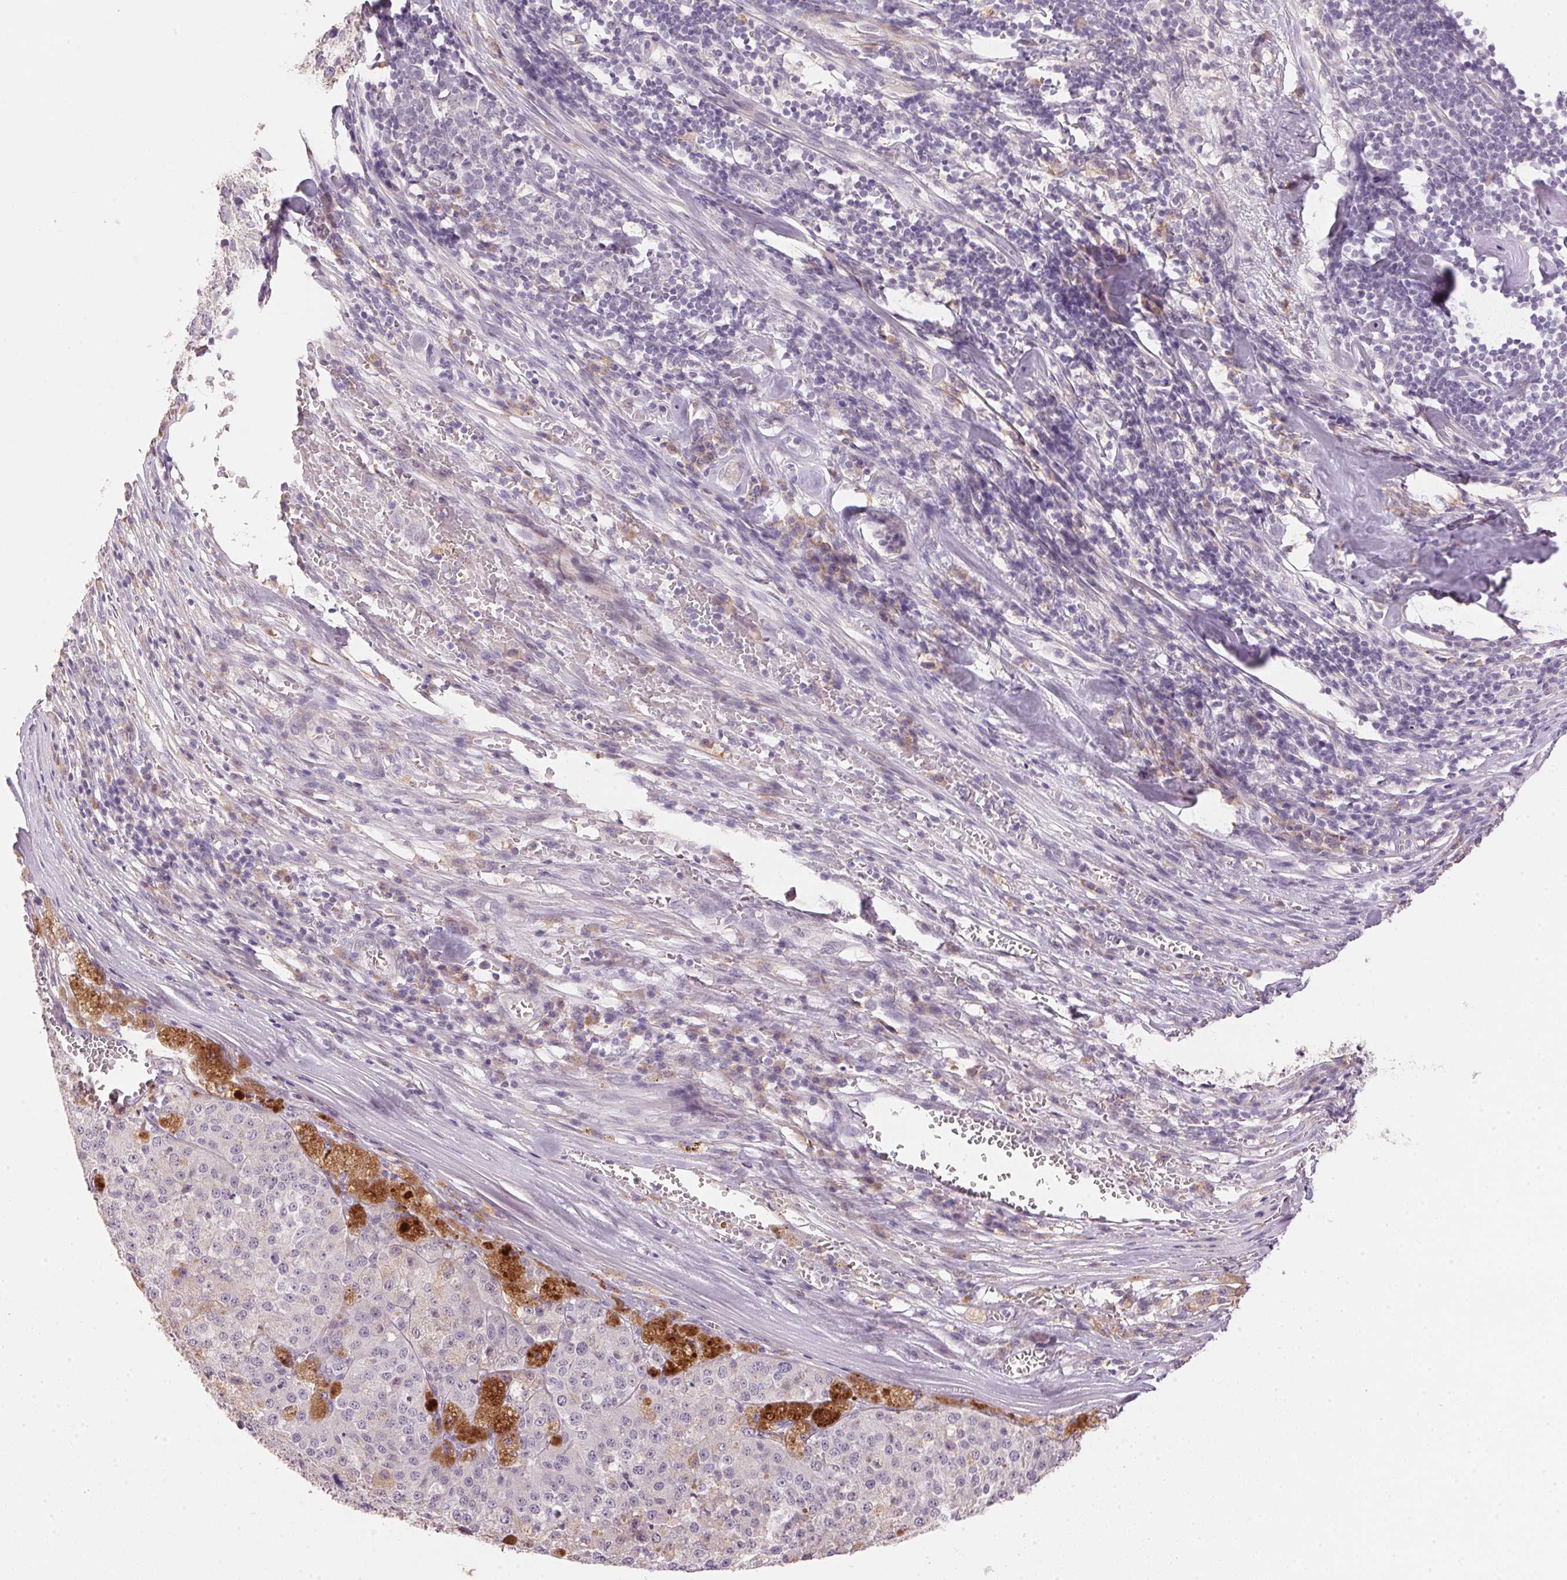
{"staining": {"intensity": "negative", "quantity": "none", "location": "none"}, "tissue": "melanoma", "cell_type": "Tumor cells", "image_type": "cancer", "snomed": [{"axis": "morphology", "description": "Malignant melanoma, Metastatic site"}, {"axis": "topography", "description": "Lymph node"}], "caption": "Histopathology image shows no protein staining in tumor cells of melanoma tissue.", "gene": "LYZL6", "patient": {"sex": "female", "age": 64}}